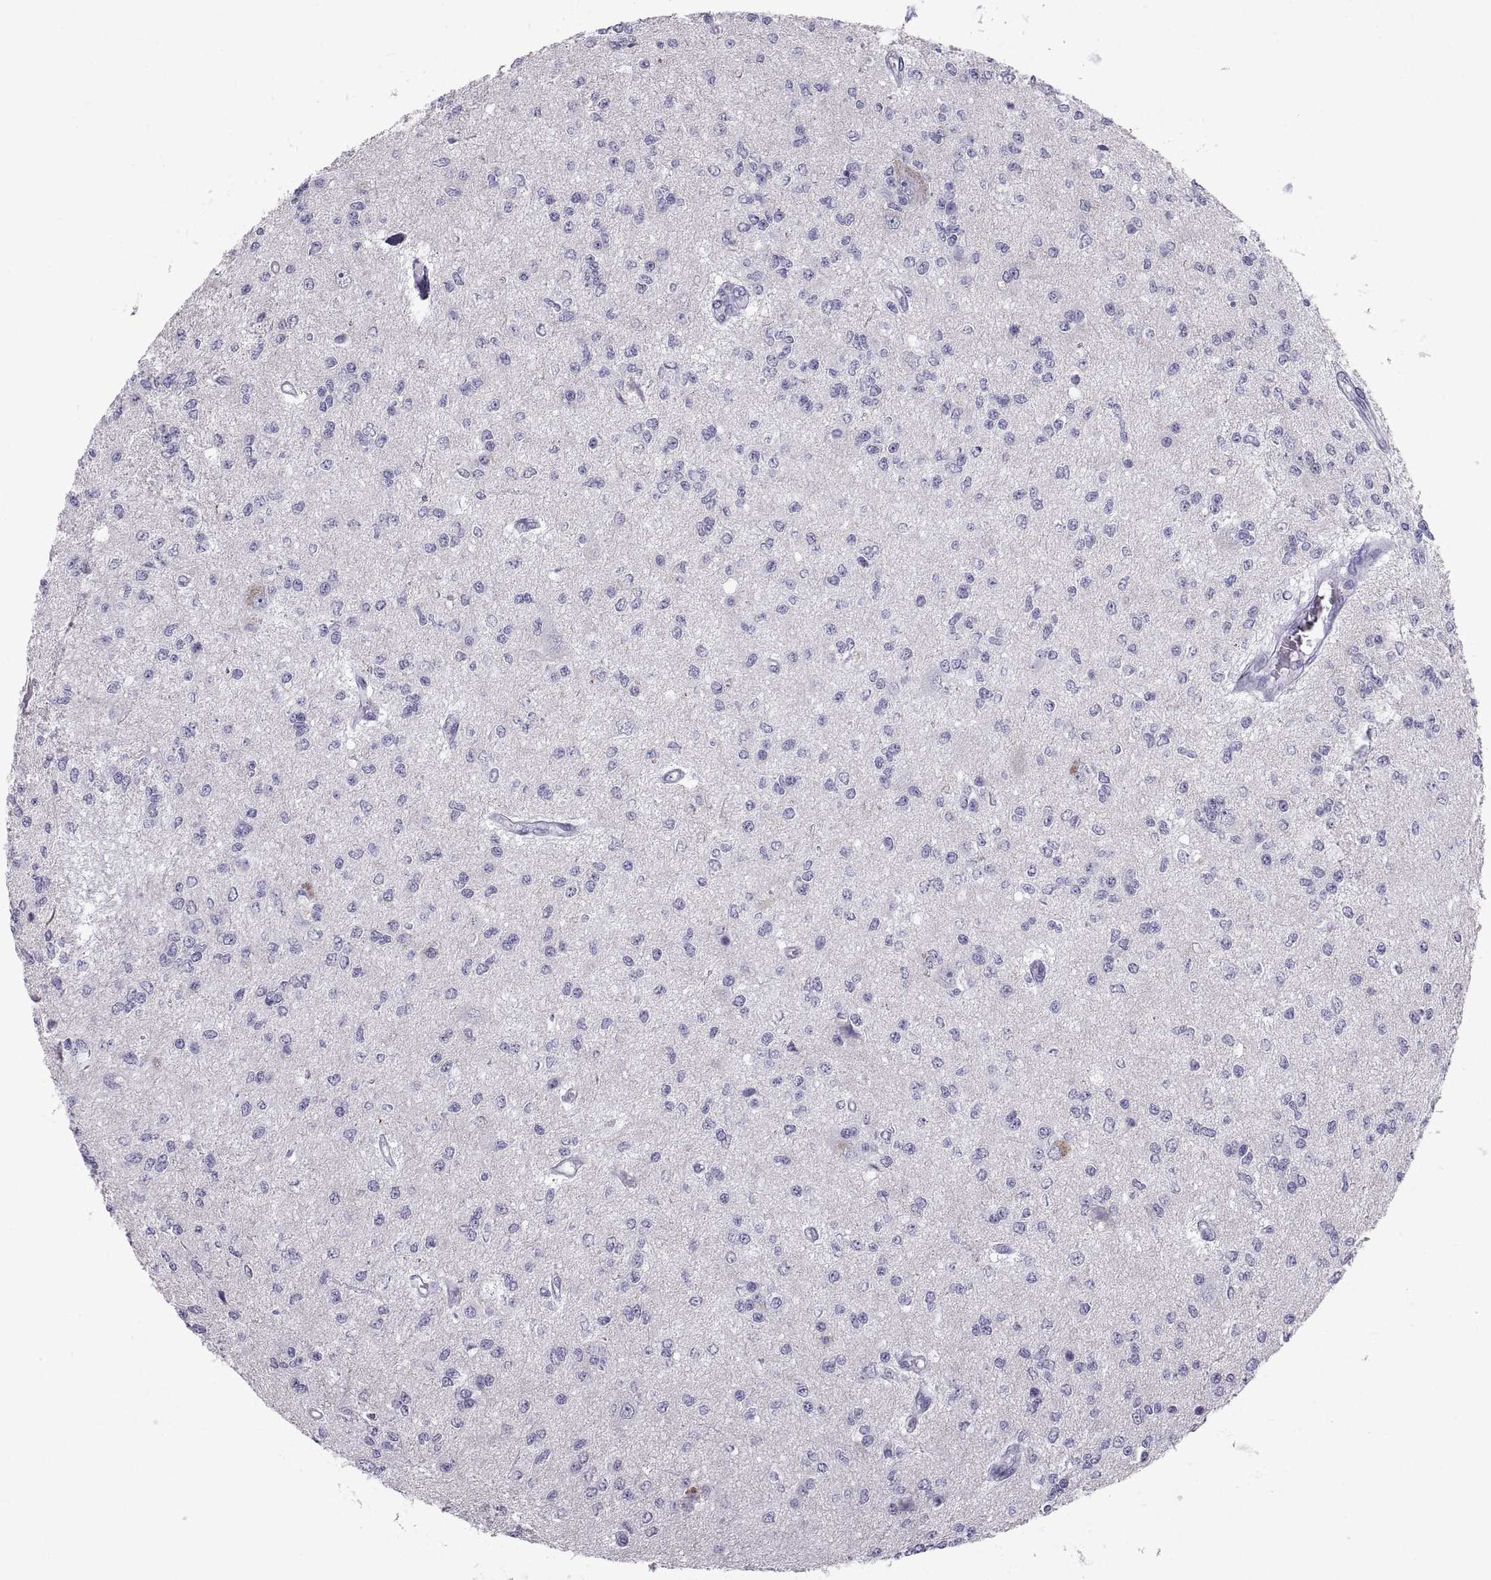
{"staining": {"intensity": "negative", "quantity": "none", "location": "none"}, "tissue": "glioma", "cell_type": "Tumor cells", "image_type": "cancer", "snomed": [{"axis": "morphology", "description": "Glioma, malignant, Low grade"}, {"axis": "topography", "description": "Brain"}], "caption": "The micrograph demonstrates no significant expression in tumor cells of low-grade glioma (malignant).", "gene": "PCSK1N", "patient": {"sex": "male", "age": 67}}